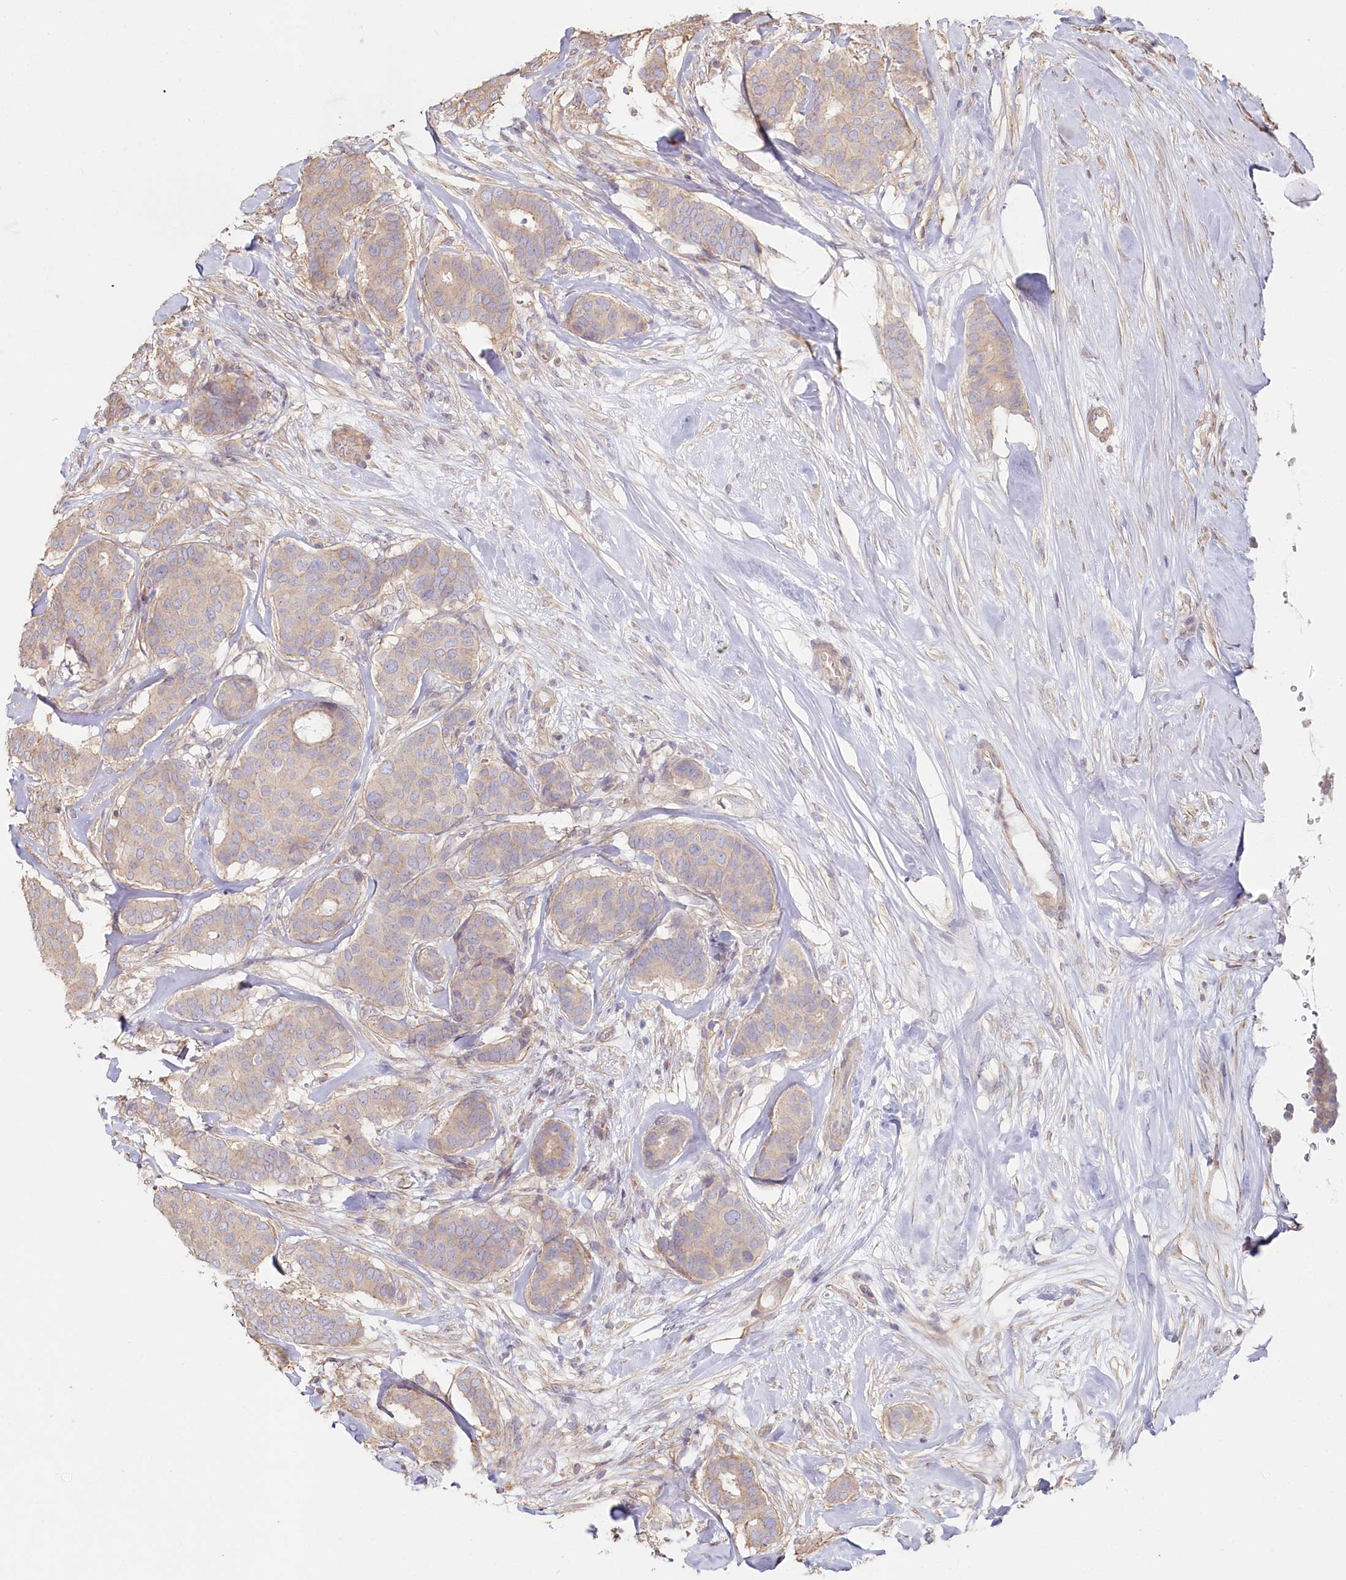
{"staining": {"intensity": "weak", "quantity": "<25%", "location": "cytoplasmic/membranous"}, "tissue": "breast cancer", "cell_type": "Tumor cells", "image_type": "cancer", "snomed": [{"axis": "morphology", "description": "Duct carcinoma"}, {"axis": "topography", "description": "Breast"}], "caption": "Breast invasive ductal carcinoma was stained to show a protein in brown. There is no significant expression in tumor cells.", "gene": "TCHP", "patient": {"sex": "female", "age": 75}}